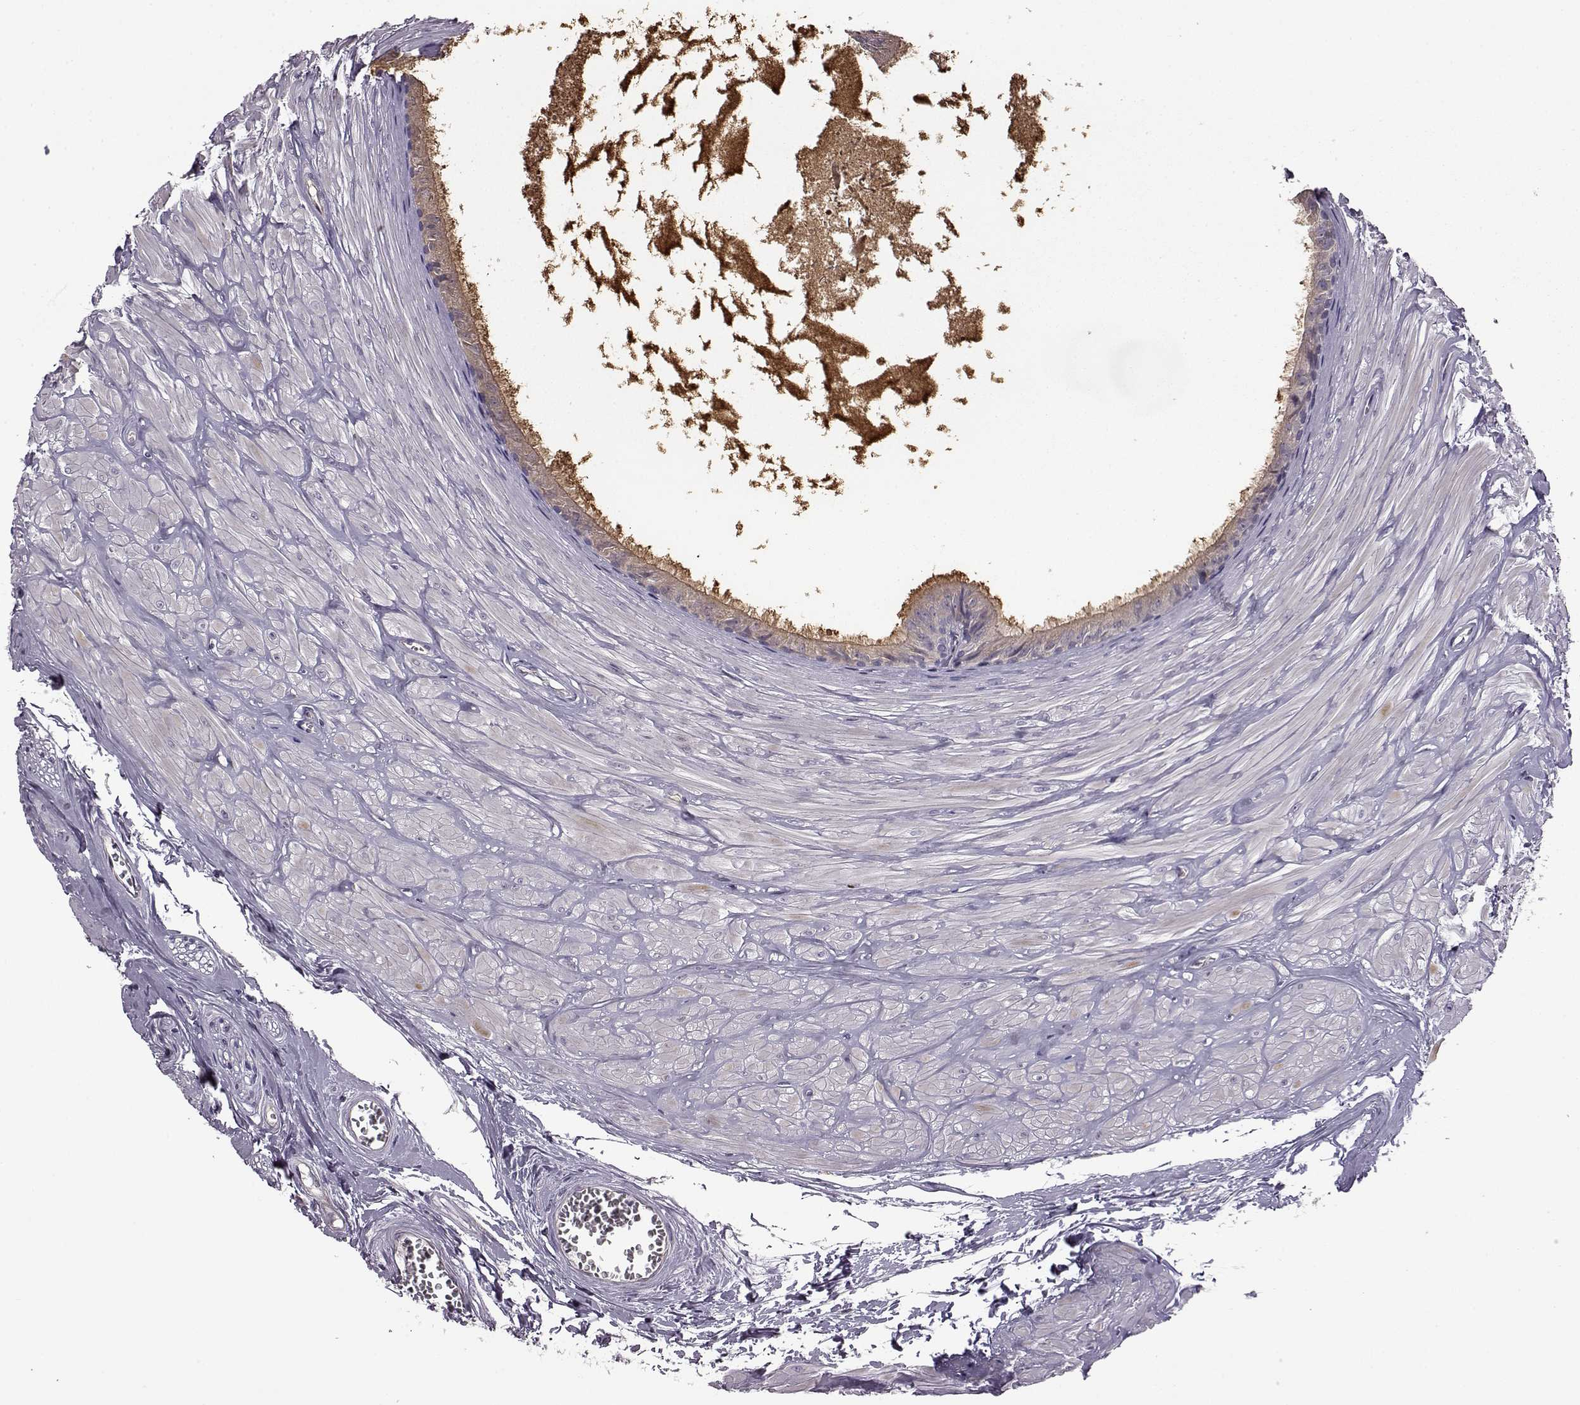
{"staining": {"intensity": "moderate", "quantity": "<25%", "location": "cytoplasmic/membranous,nuclear"}, "tissue": "epididymis", "cell_type": "Glandular cells", "image_type": "normal", "snomed": [{"axis": "morphology", "description": "Normal tissue, NOS"}, {"axis": "topography", "description": "Epididymis"}], "caption": "Brown immunohistochemical staining in normal epididymis demonstrates moderate cytoplasmic/membranous,nuclear positivity in about <25% of glandular cells. (Stains: DAB in brown, nuclei in blue, Microscopy: brightfield microscopy at high magnification).", "gene": "EDDM3B", "patient": {"sex": "male", "age": 37}}